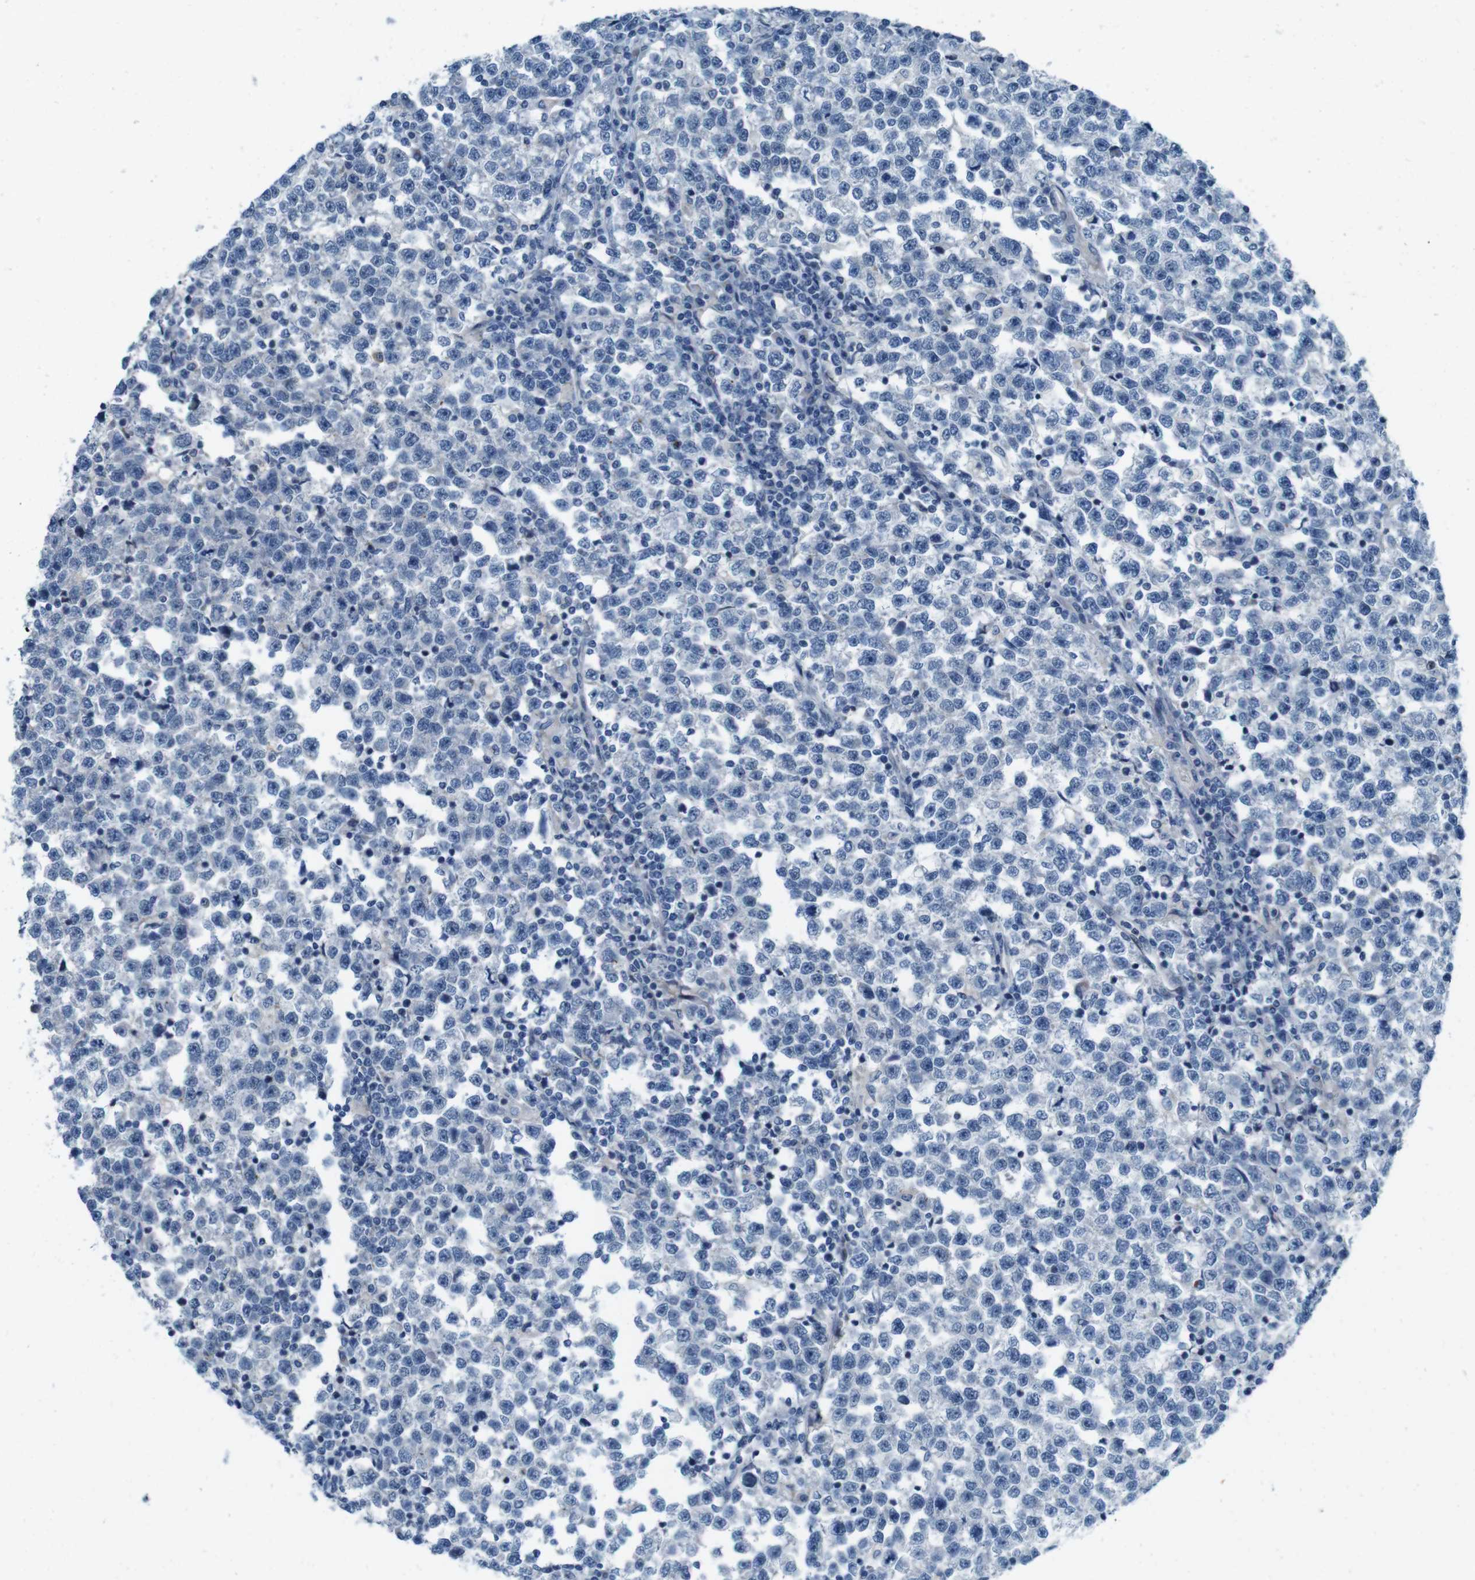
{"staining": {"intensity": "negative", "quantity": "none", "location": "none"}, "tissue": "testis cancer", "cell_type": "Tumor cells", "image_type": "cancer", "snomed": [{"axis": "morphology", "description": "Normal tissue, NOS"}, {"axis": "morphology", "description": "Seminoma, NOS"}, {"axis": "topography", "description": "Testis"}], "caption": "Testis cancer (seminoma) was stained to show a protein in brown. There is no significant staining in tumor cells.", "gene": "SKI", "patient": {"sex": "male", "age": 43}}